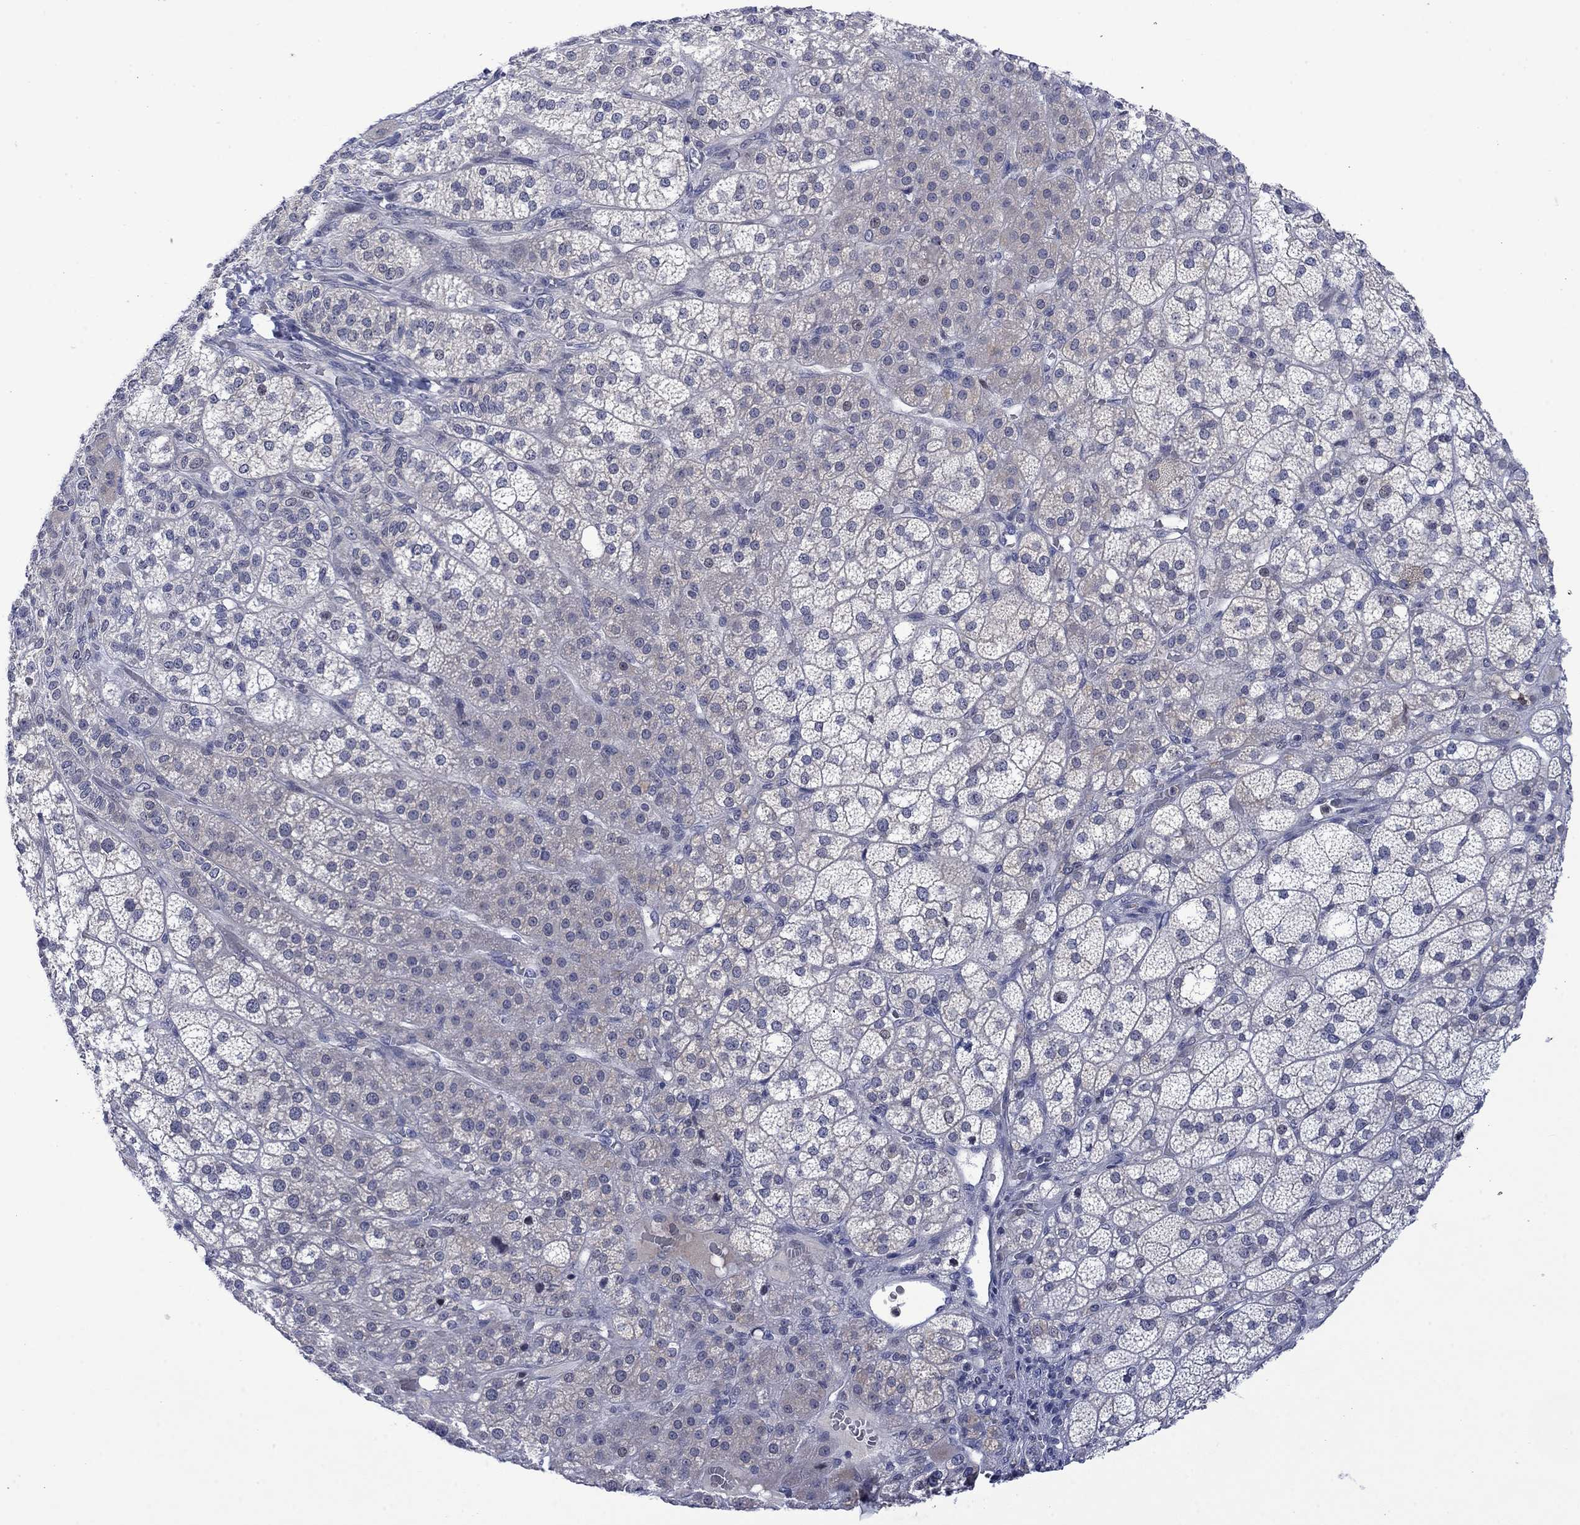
{"staining": {"intensity": "negative", "quantity": "none", "location": "none"}, "tissue": "adrenal gland", "cell_type": "Glandular cells", "image_type": "normal", "snomed": [{"axis": "morphology", "description": "Normal tissue, NOS"}, {"axis": "topography", "description": "Adrenal gland"}], "caption": "This is a image of immunohistochemistry staining of normal adrenal gland, which shows no expression in glandular cells.", "gene": "AGL", "patient": {"sex": "female", "age": 60}}